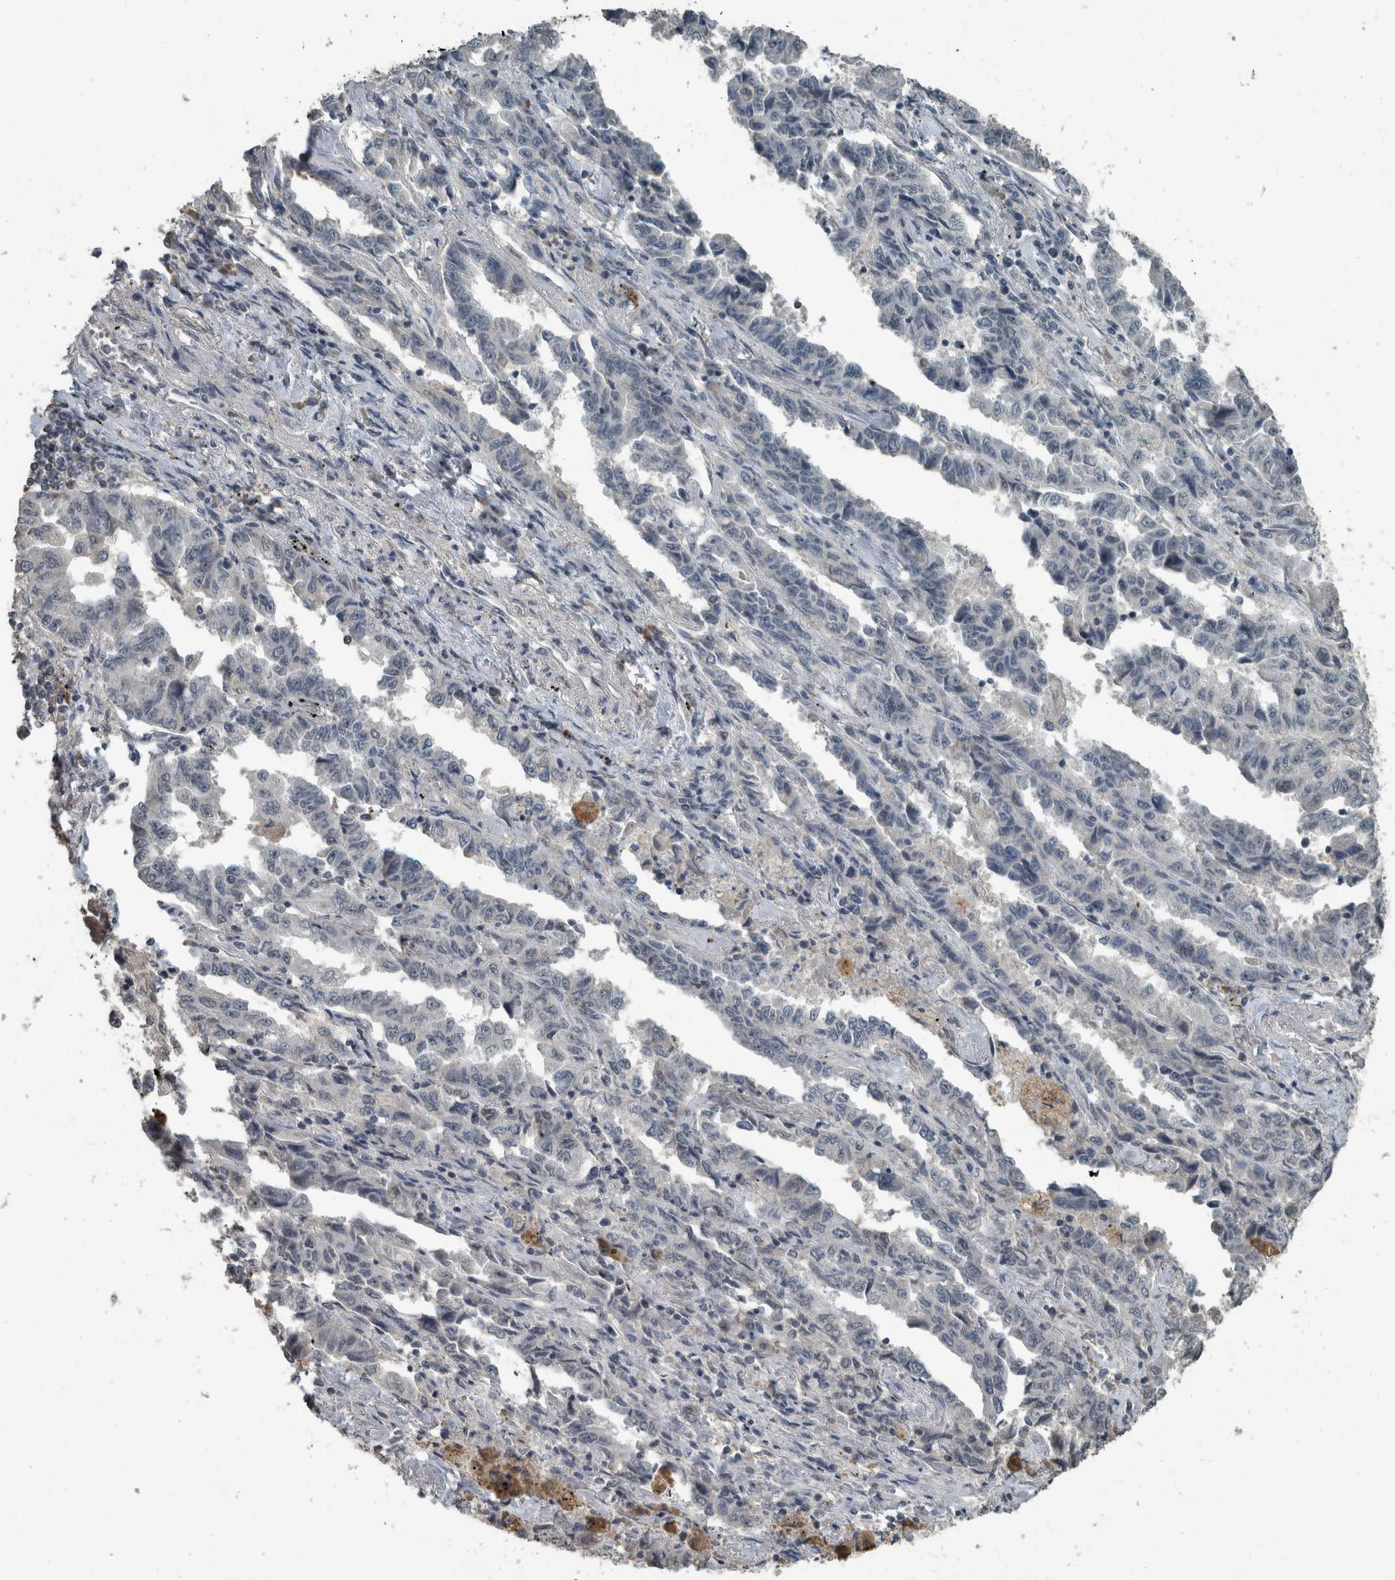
{"staining": {"intensity": "weak", "quantity": "<25%", "location": "nuclear"}, "tissue": "lung cancer", "cell_type": "Tumor cells", "image_type": "cancer", "snomed": [{"axis": "morphology", "description": "Adenocarcinoma, NOS"}, {"axis": "topography", "description": "Lung"}], "caption": "This is an IHC image of human lung cancer (adenocarcinoma). There is no expression in tumor cells.", "gene": "ZNF24", "patient": {"sex": "female", "age": 51}}